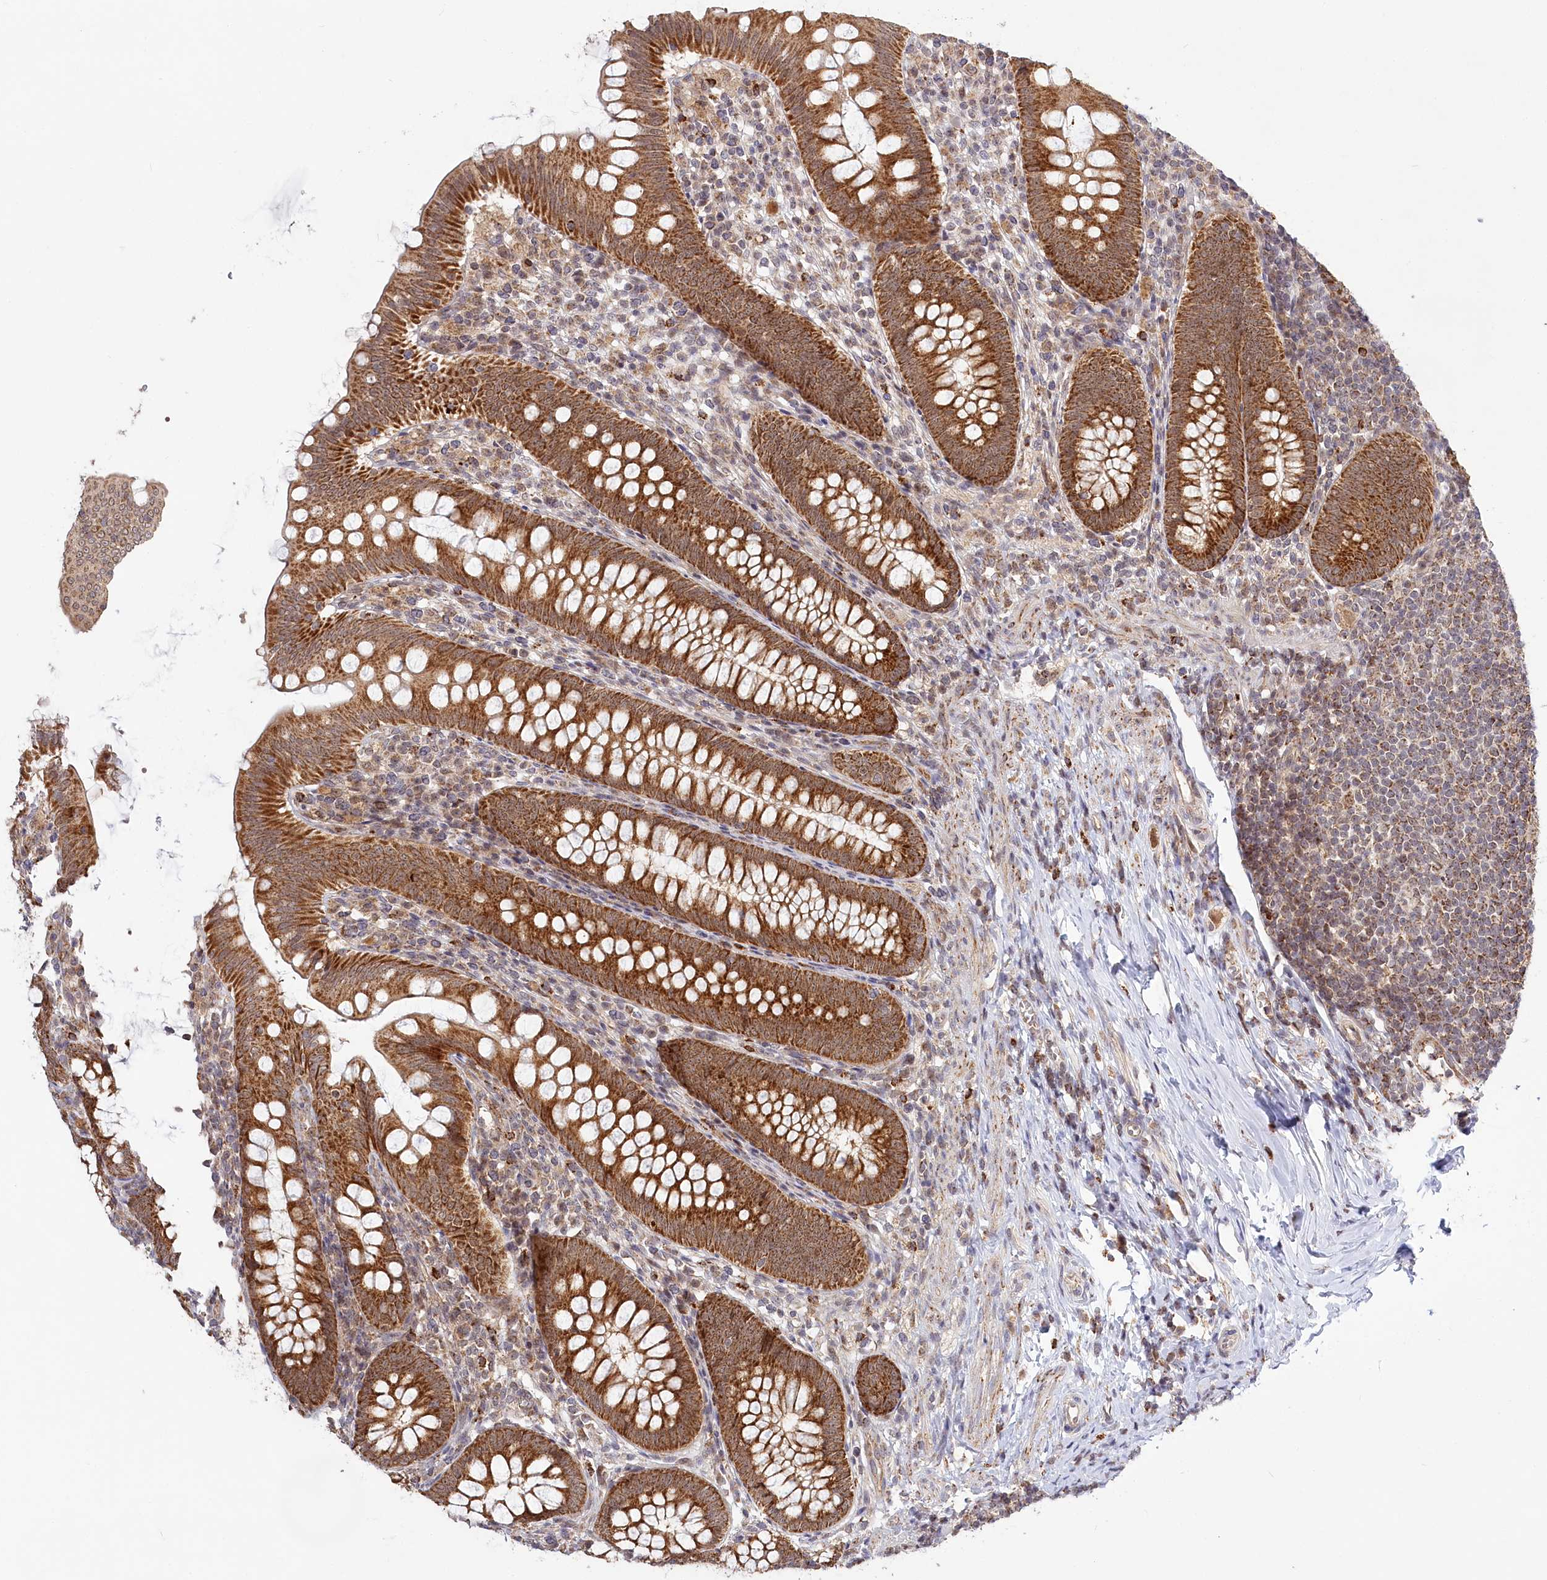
{"staining": {"intensity": "strong", "quantity": ">75%", "location": "cytoplasmic/membranous"}, "tissue": "appendix", "cell_type": "Glandular cells", "image_type": "normal", "snomed": [{"axis": "morphology", "description": "Normal tissue, NOS"}, {"axis": "topography", "description": "Appendix"}], "caption": "Immunohistochemical staining of unremarkable human appendix displays high levels of strong cytoplasmic/membranous staining in about >75% of glandular cells. (DAB (3,3'-diaminobenzidine) IHC, brown staining for protein, blue staining for nuclei).", "gene": "RTN4IP1", "patient": {"sex": "male", "age": 14}}